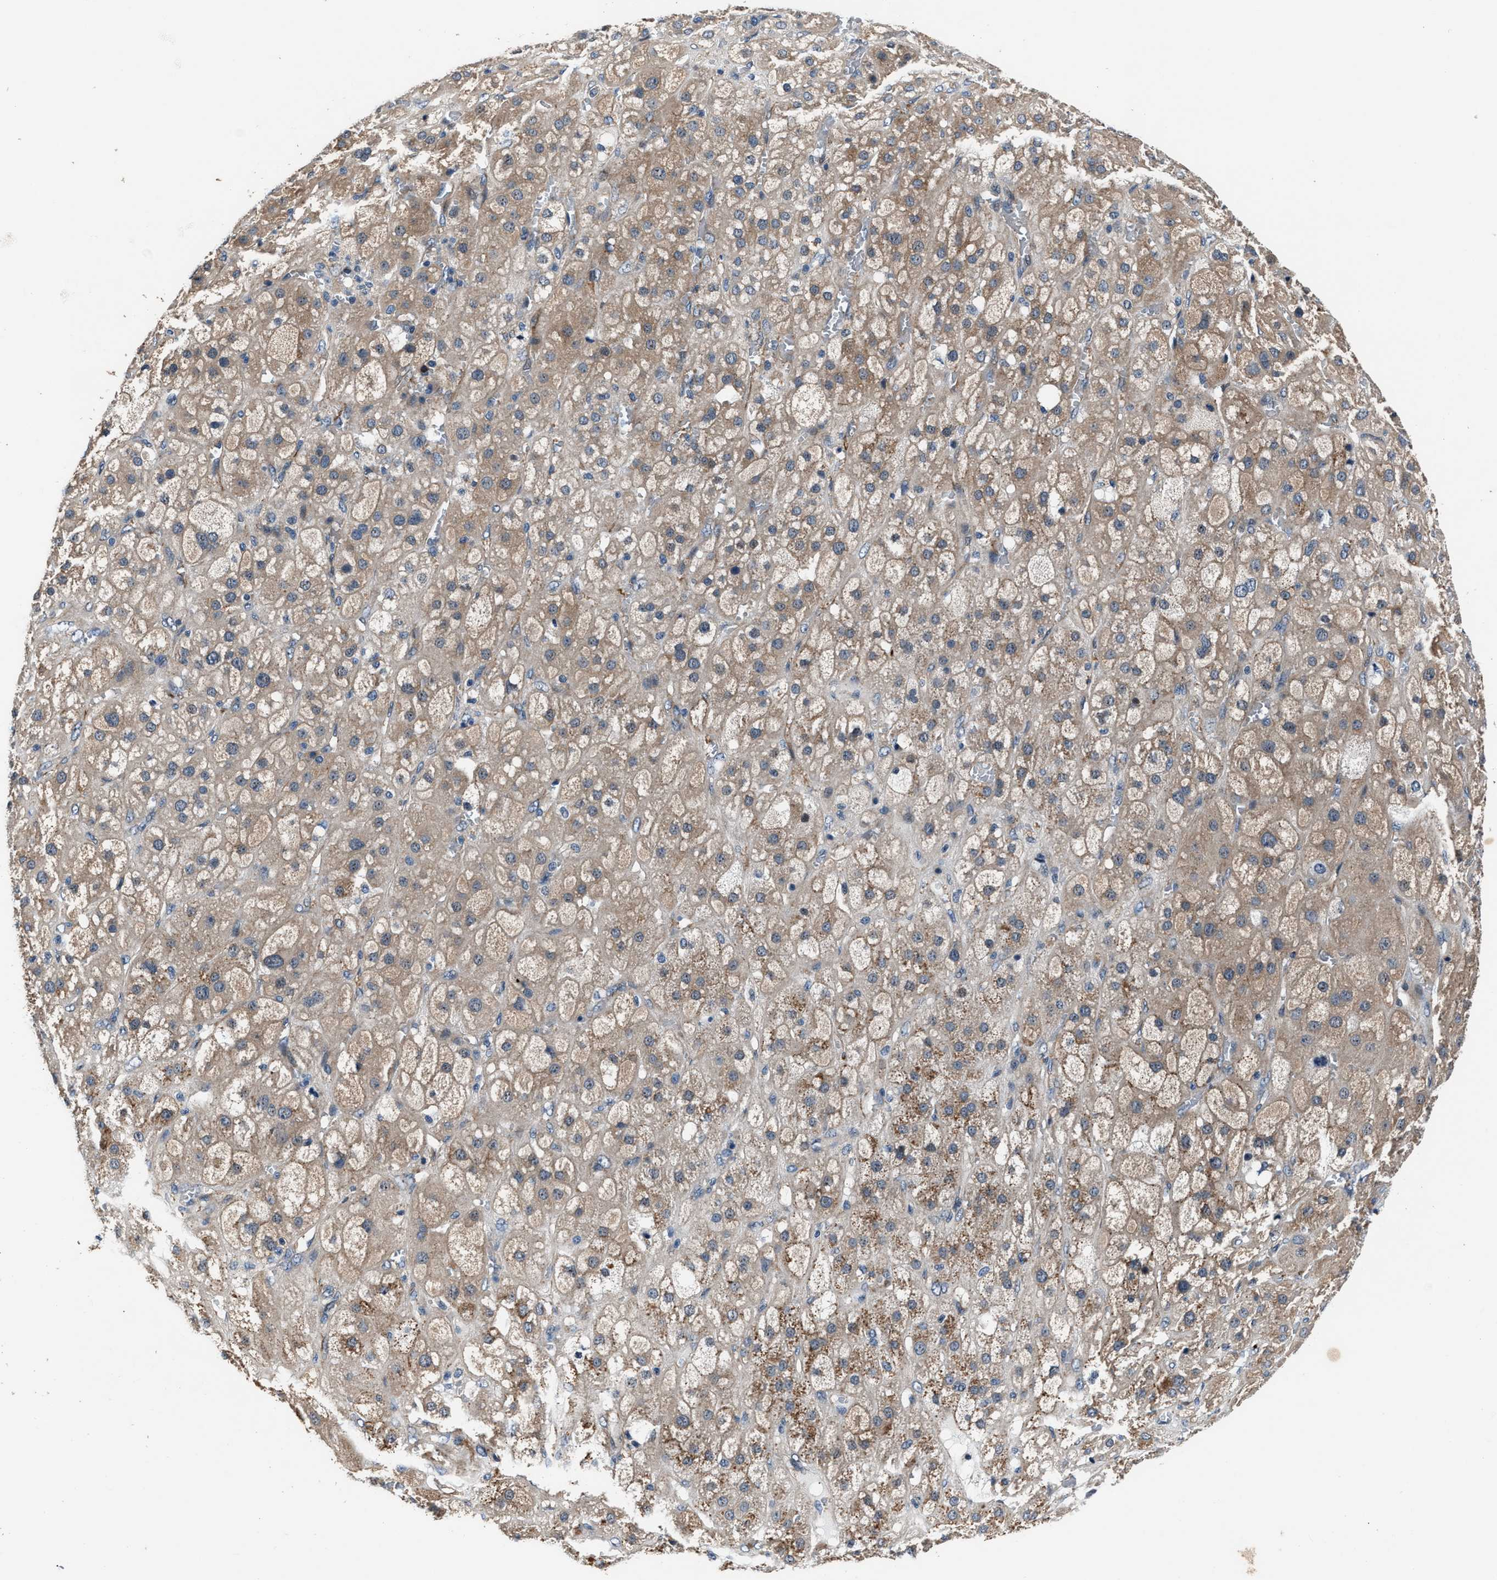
{"staining": {"intensity": "weak", "quantity": ">75%", "location": "cytoplasmic/membranous"}, "tissue": "adrenal gland", "cell_type": "Glandular cells", "image_type": "normal", "snomed": [{"axis": "morphology", "description": "Normal tissue, NOS"}, {"axis": "topography", "description": "Adrenal gland"}], "caption": "Immunohistochemistry (IHC) image of benign human adrenal gland stained for a protein (brown), which reveals low levels of weak cytoplasmic/membranous positivity in approximately >75% of glandular cells.", "gene": "MPDZ", "patient": {"sex": "female", "age": 47}}